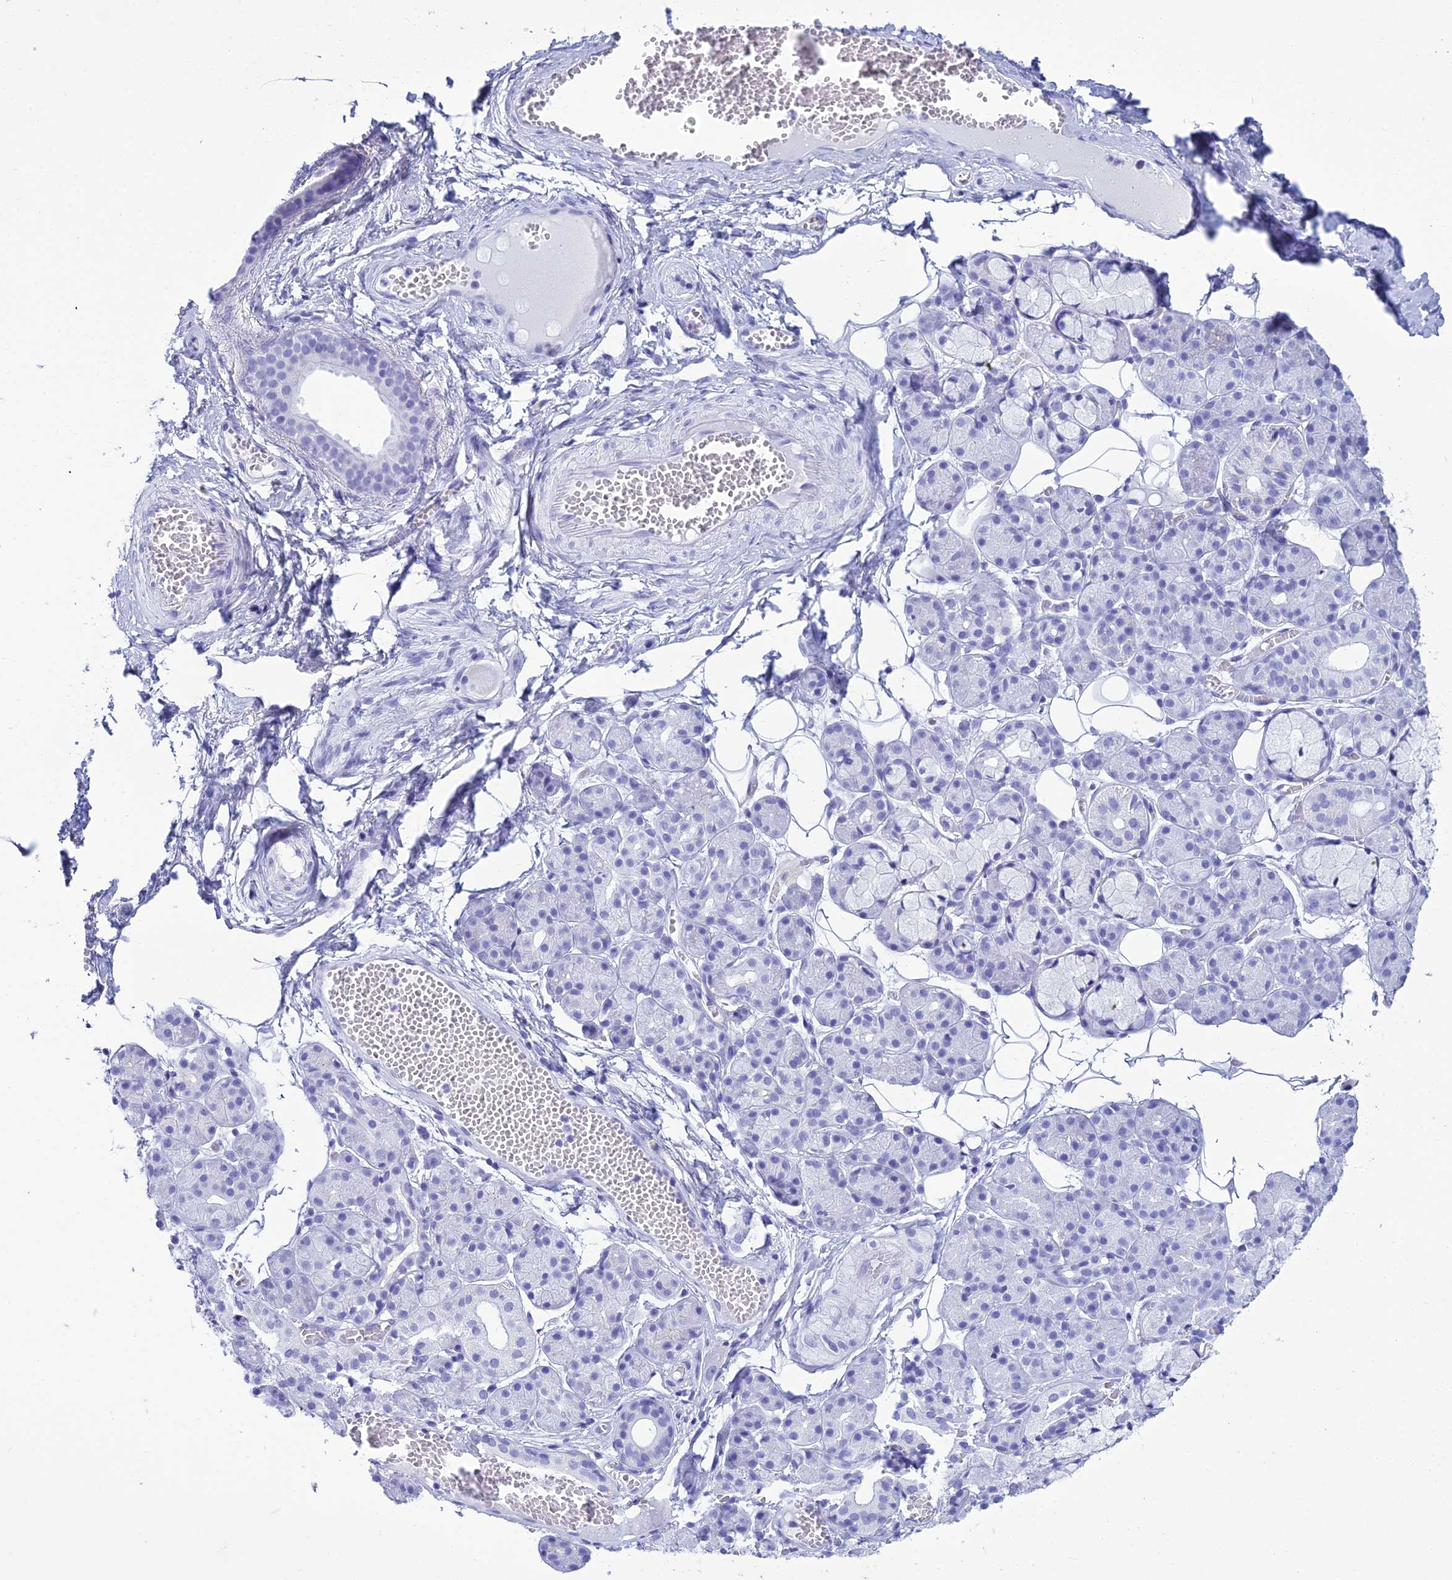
{"staining": {"intensity": "negative", "quantity": "none", "location": "none"}, "tissue": "salivary gland", "cell_type": "Glandular cells", "image_type": "normal", "snomed": [{"axis": "morphology", "description": "Normal tissue, NOS"}, {"axis": "topography", "description": "Salivary gland"}], "caption": "Immunohistochemistry of benign salivary gland demonstrates no positivity in glandular cells. (DAB IHC with hematoxylin counter stain).", "gene": "ZNF442", "patient": {"sex": "male", "age": 63}}